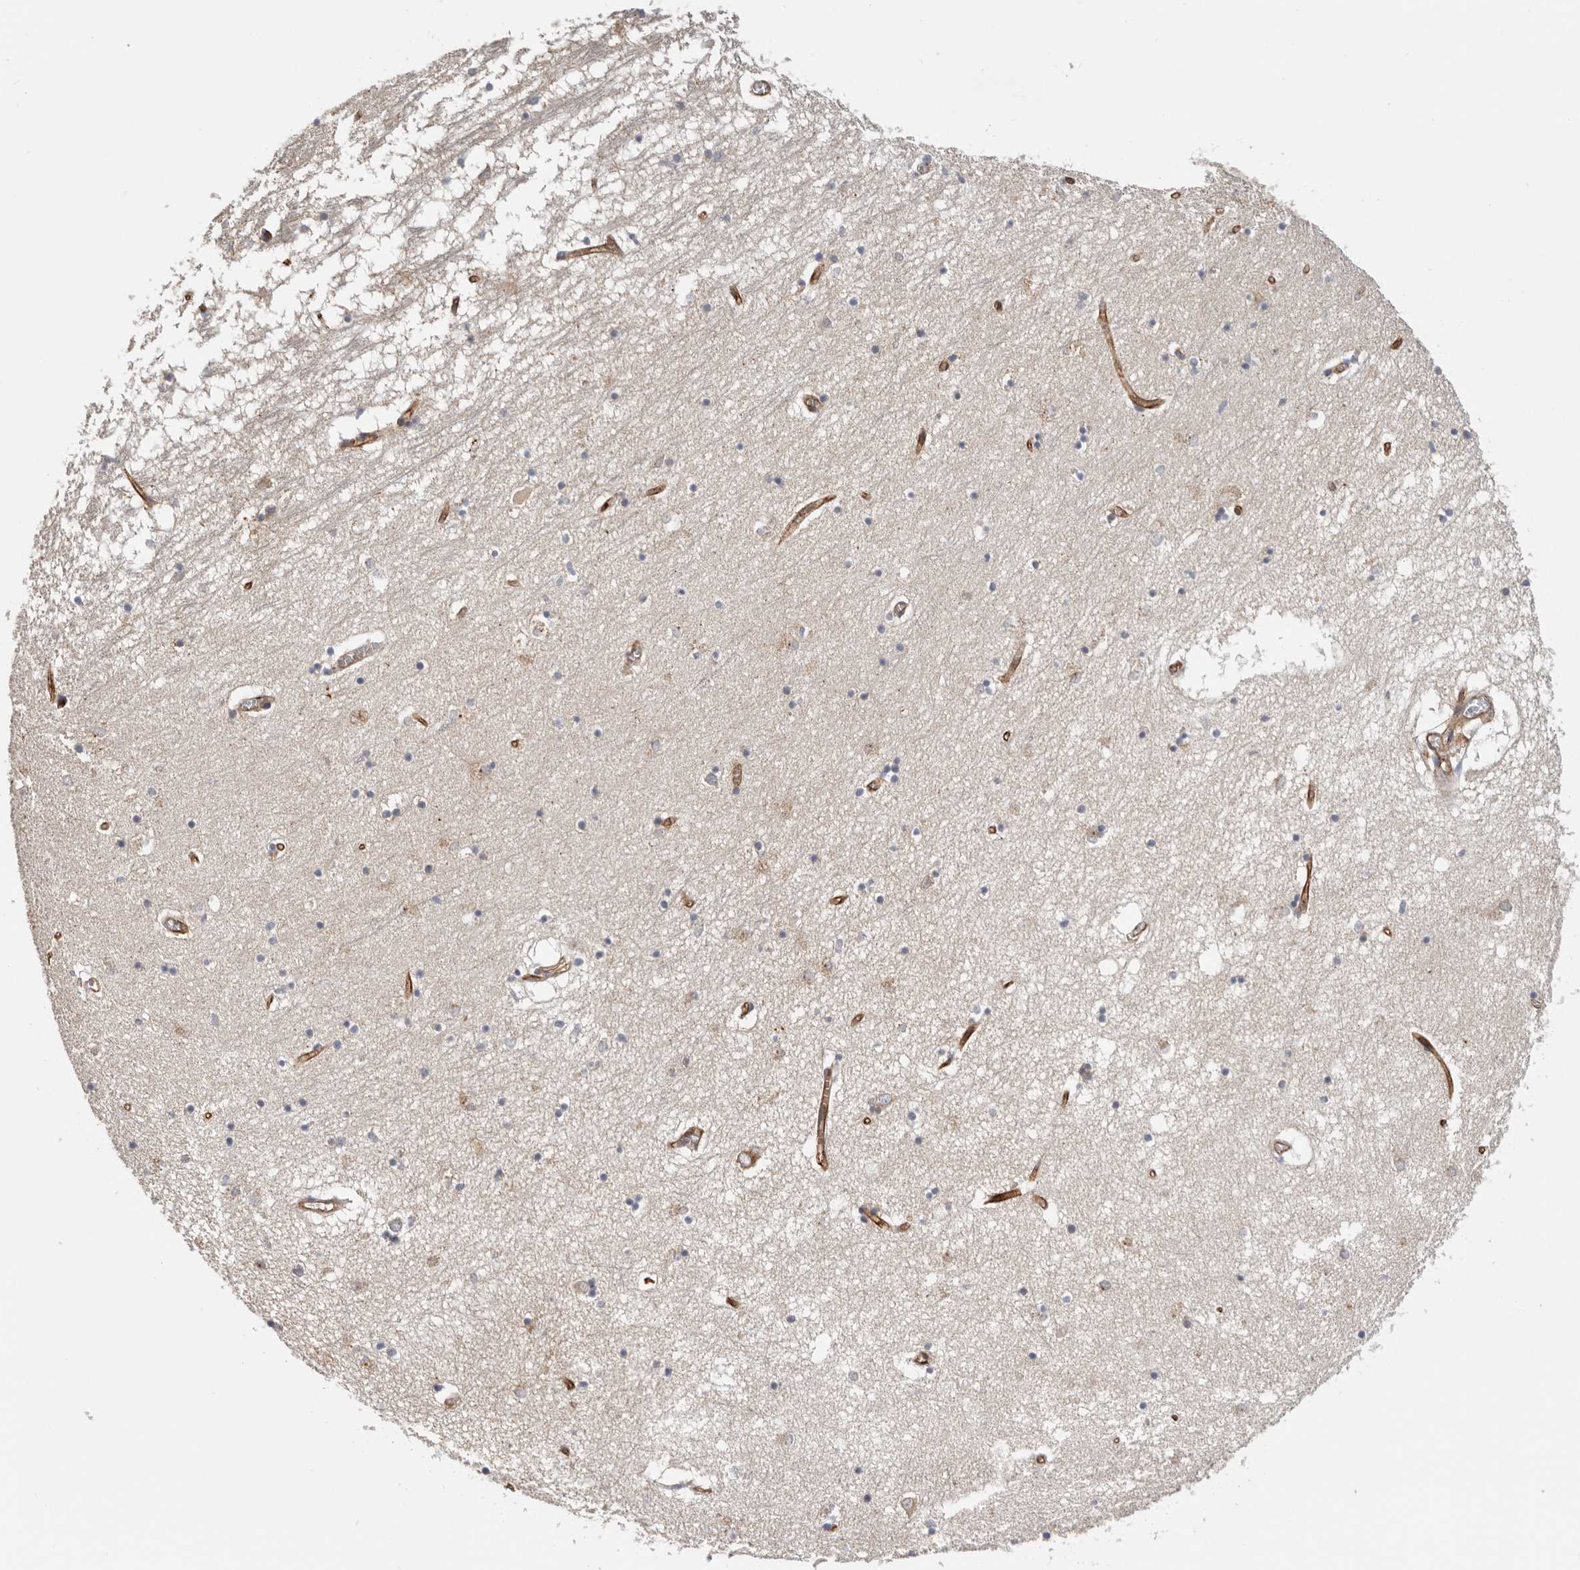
{"staining": {"intensity": "negative", "quantity": "none", "location": "none"}, "tissue": "hippocampus", "cell_type": "Glial cells", "image_type": "normal", "snomed": [{"axis": "morphology", "description": "Normal tissue, NOS"}, {"axis": "topography", "description": "Hippocampus"}], "caption": "Image shows no significant protein positivity in glial cells of benign hippocampus.", "gene": "TFRC", "patient": {"sex": "male", "age": 70}}